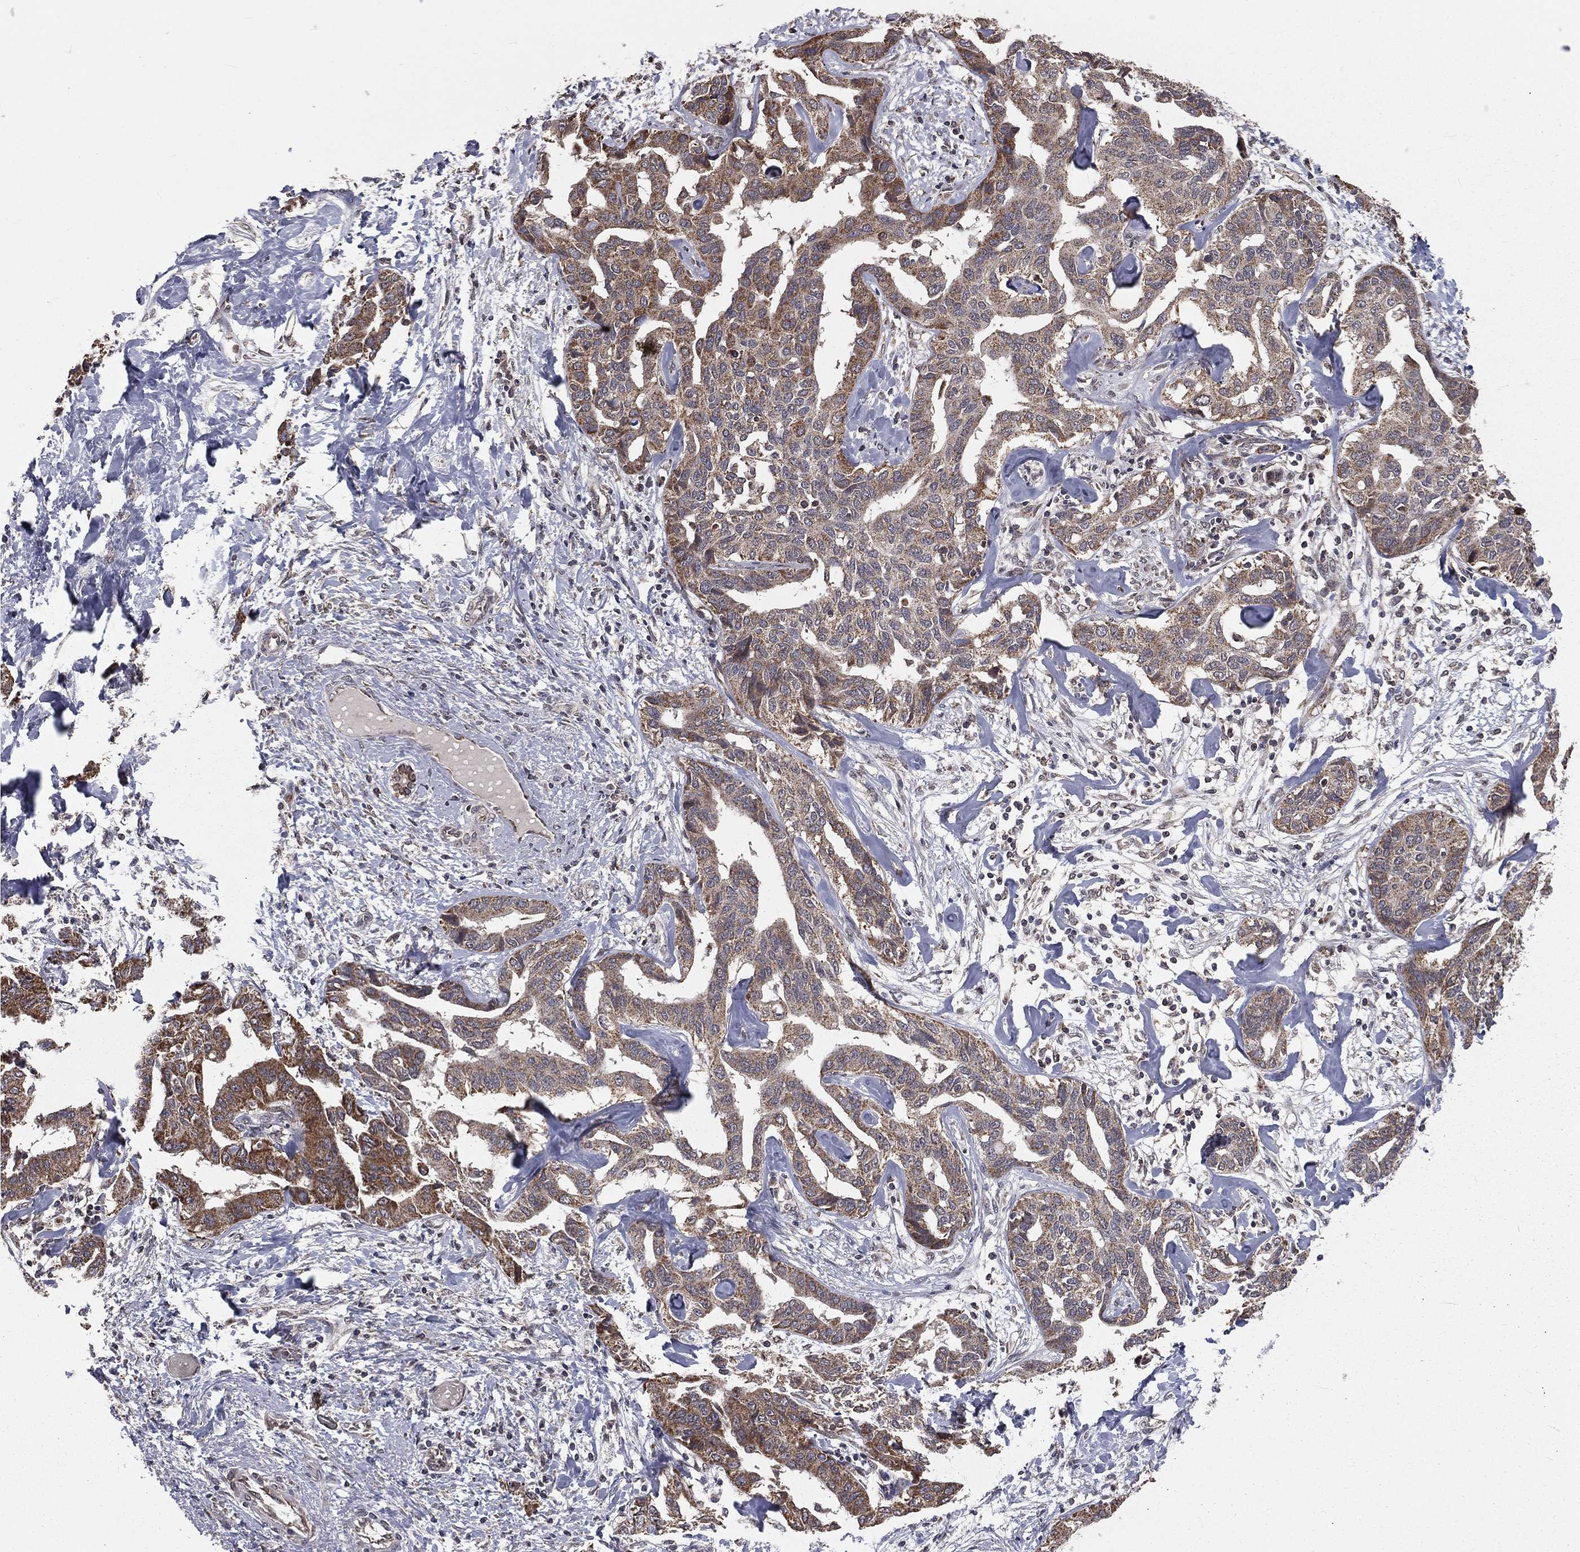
{"staining": {"intensity": "moderate", "quantity": ">75%", "location": "cytoplasmic/membranous"}, "tissue": "liver cancer", "cell_type": "Tumor cells", "image_type": "cancer", "snomed": [{"axis": "morphology", "description": "Cholangiocarcinoma"}, {"axis": "topography", "description": "Liver"}], "caption": "There is medium levels of moderate cytoplasmic/membranous staining in tumor cells of liver cancer, as demonstrated by immunohistochemical staining (brown color).", "gene": "MRPL46", "patient": {"sex": "male", "age": 59}}